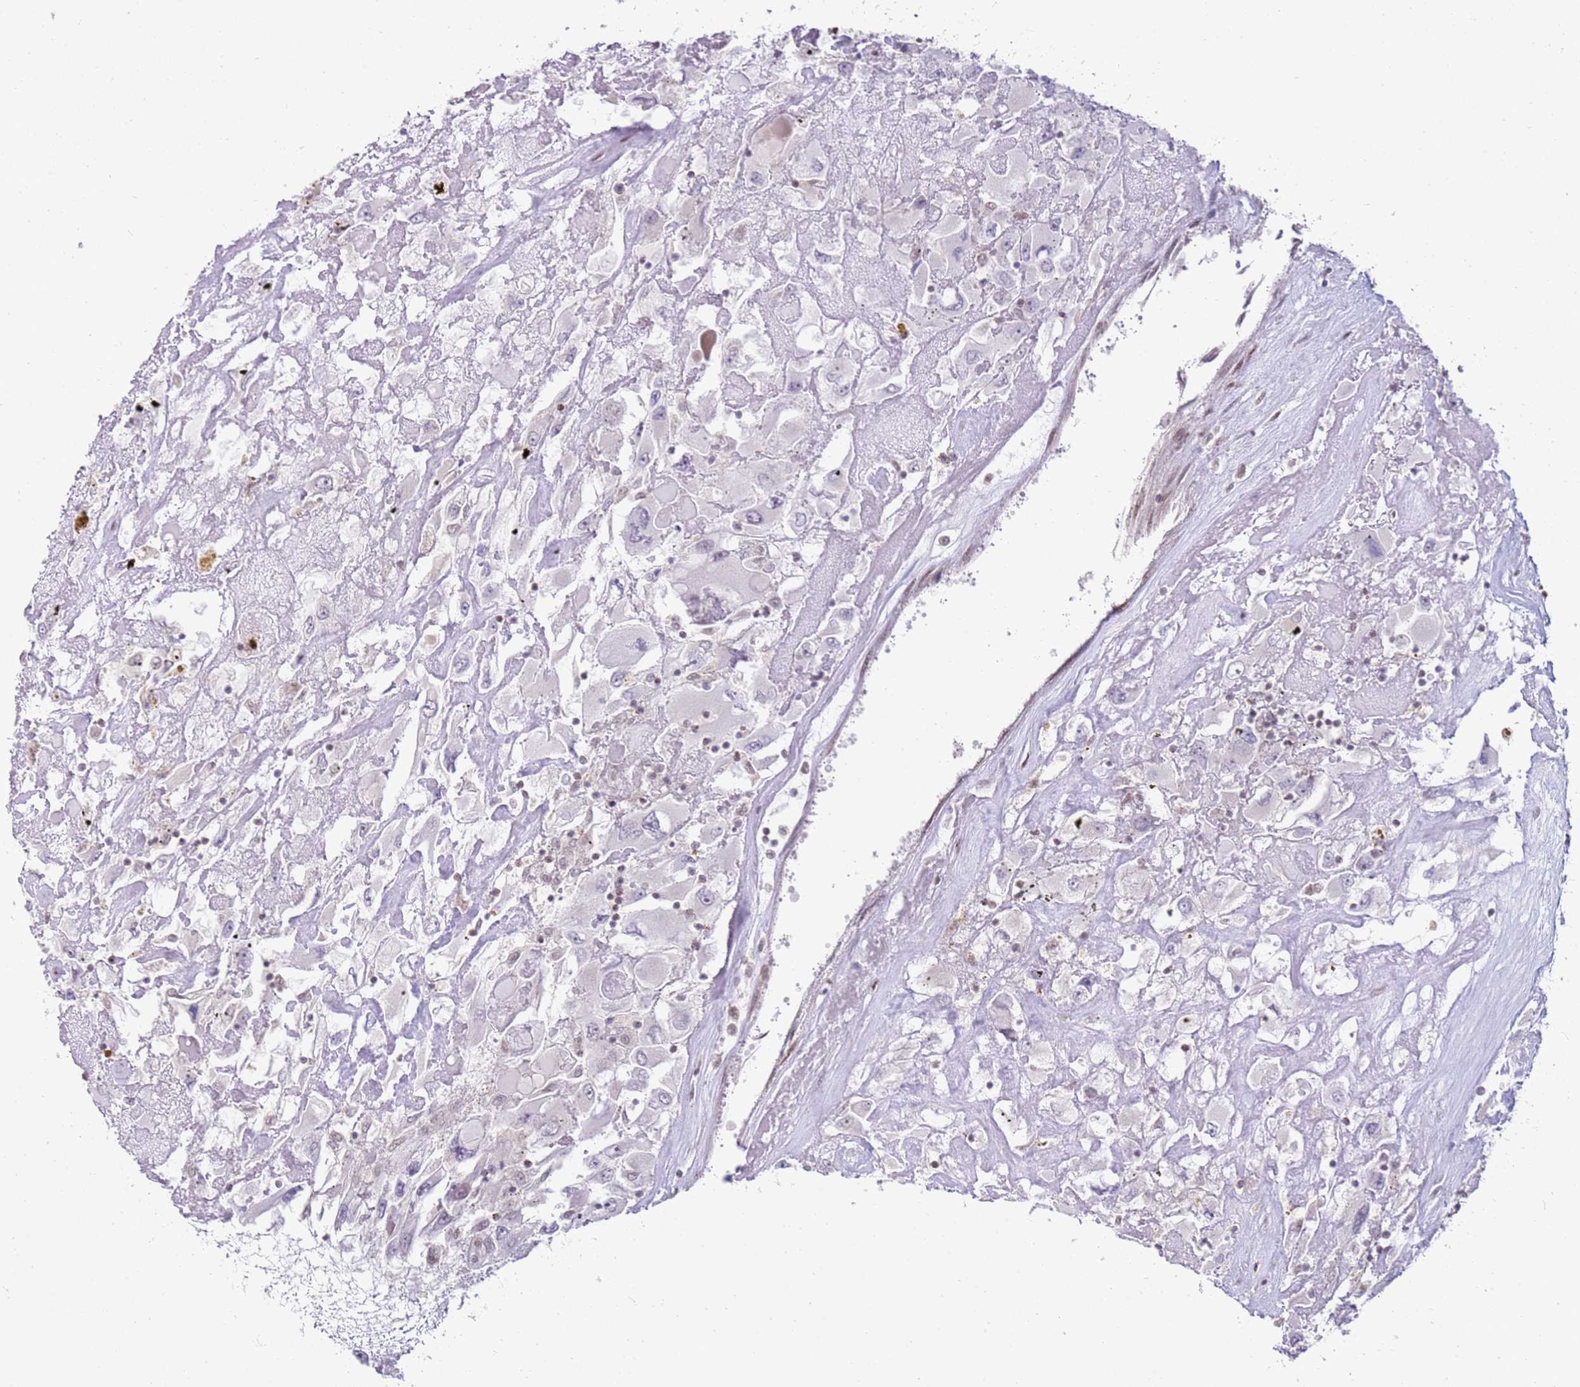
{"staining": {"intensity": "negative", "quantity": "none", "location": "none"}, "tissue": "renal cancer", "cell_type": "Tumor cells", "image_type": "cancer", "snomed": [{"axis": "morphology", "description": "Adenocarcinoma, NOS"}, {"axis": "topography", "description": "Kidney"}], "caption": "Tumor cells are negative for protein expression in human renal adenocarcinoma.", "gene": "PHC2", "patient": {"sex": "female", "age": 52}}